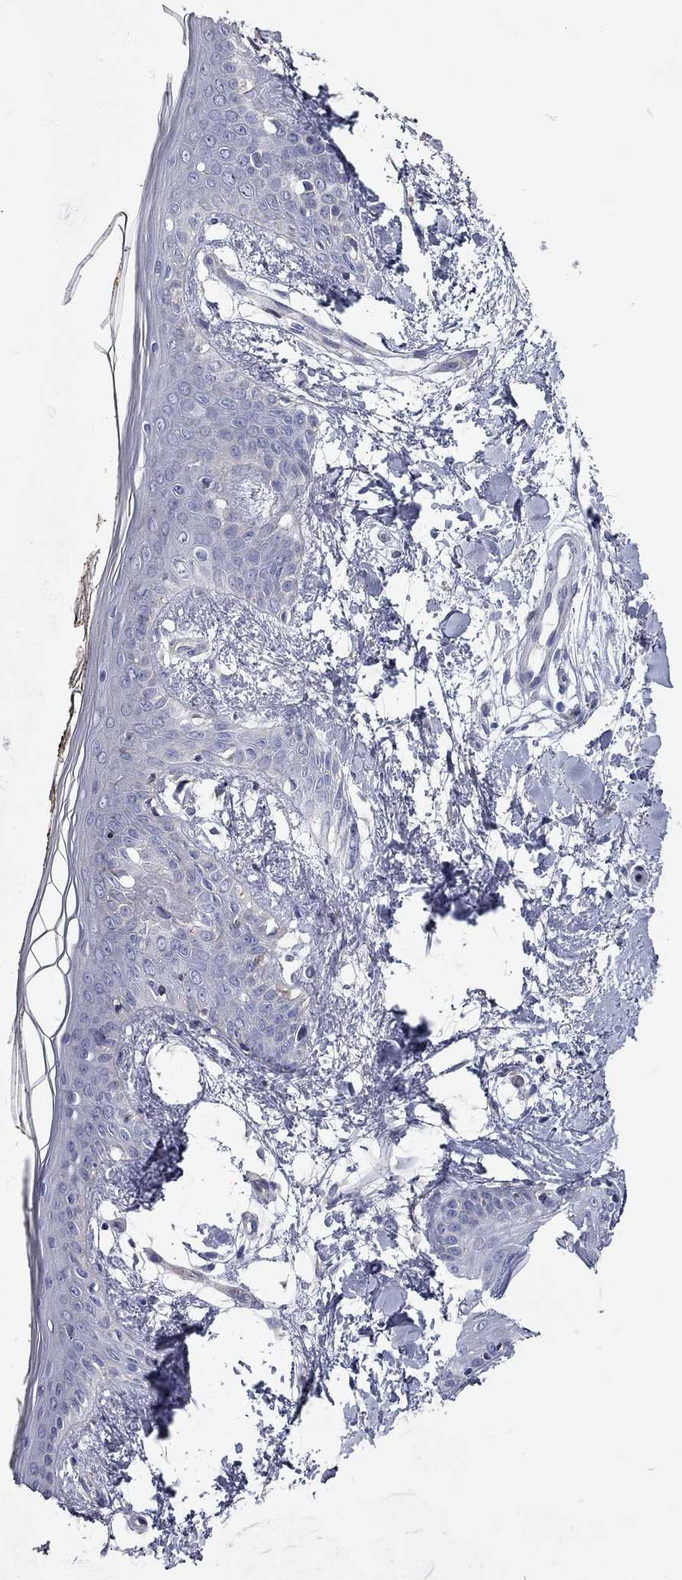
{"staining": {"intensity": "negative", "quantity": "none", "location": "none"}, "tissue": "skin", "cell_type": "Fibroblasts", "image_type": "normal", "snomed": [{"axis": "morphology", "description": "Normal tissue, NOS"}, {"axis": "topography", "description": "Skin"}], "caption": "High power microscopy image of an IHC histopathology image of benign skin, revealing no significant staining in fibroblasts.", "gene": "XAGE2", "patient": {"sex": "female", "age": 34}}